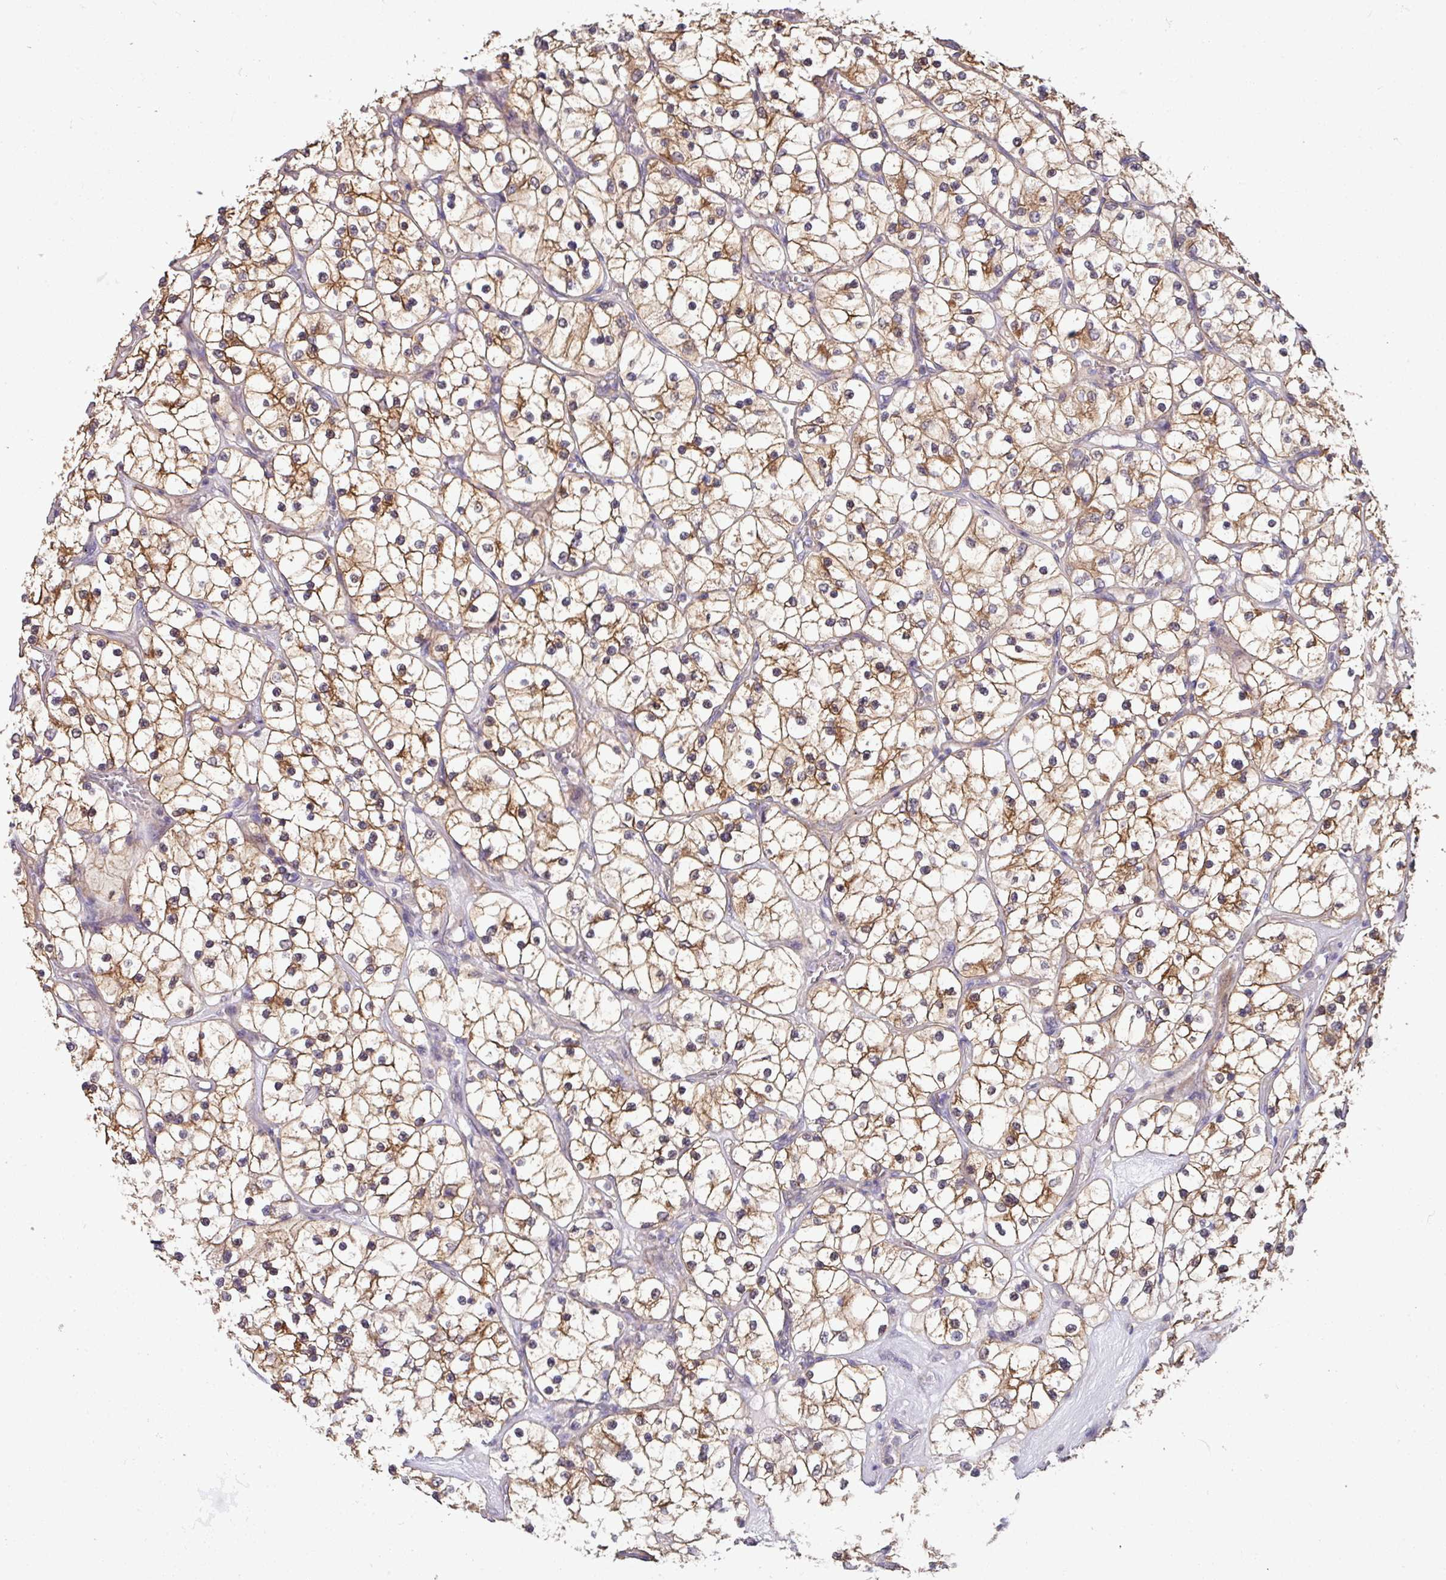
{"staining": {"intensity": "moderate", "quantity": "25%-75%", "location": "cytoplasmic/membranous"}, "tissue": "renal cancer", "cell_type": "Tumor cells", "image_type": "cancer", "snomed": [{"axis": "morphology", "description": "Adenocarcinoma, NOS"}, {"axis": "topography", "description": "Kidney"}], "caption": "Renal cancer (adenocarcinoma) stained with DAB IHC exhibits medium levels of moderate cytoplasmic/membranous positivity in approximately 25%-75% of tumor cells.", "gene": "SLAMF6", "patient": {"sex": "female", "age": 69}}